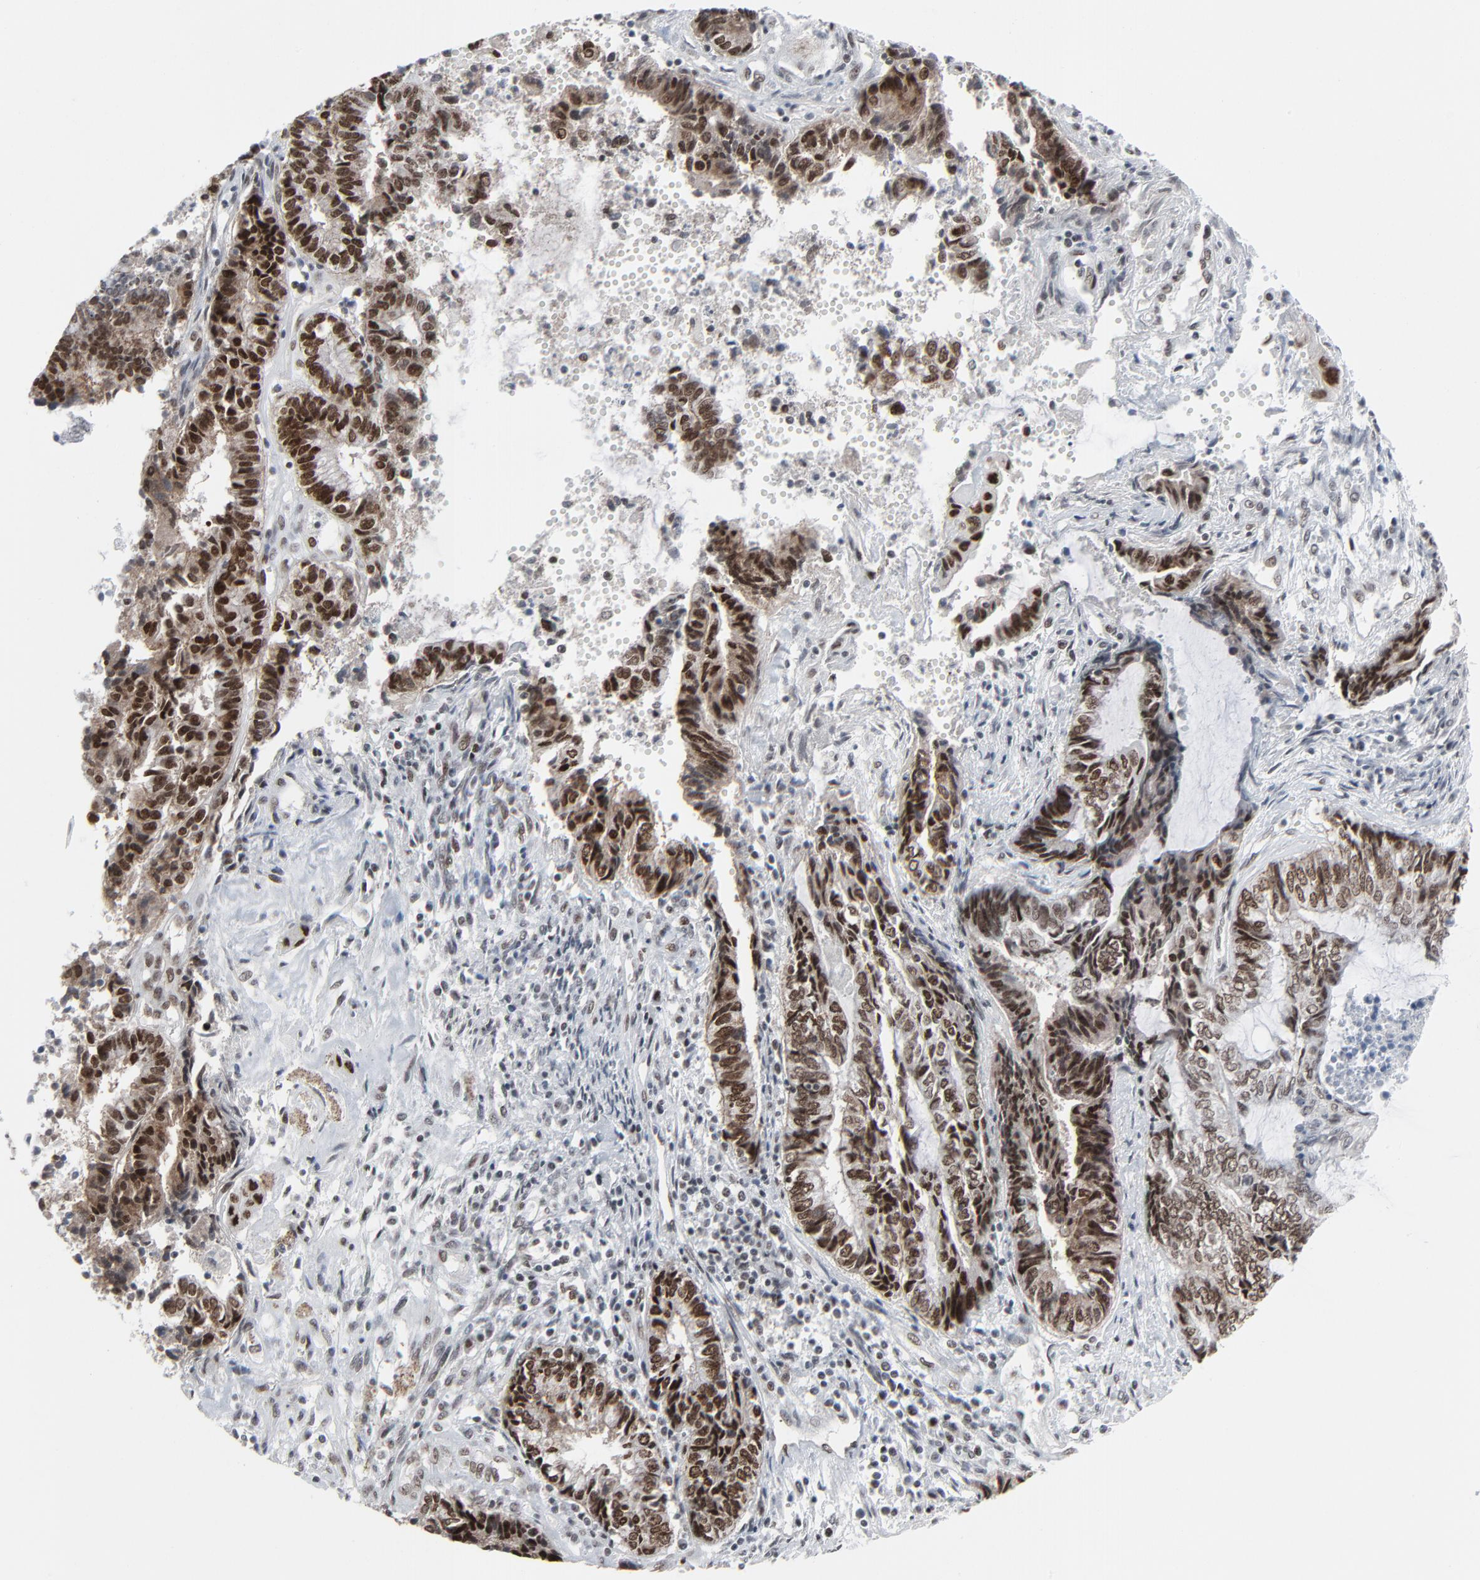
{"staining": {"intensity": "strong", "quantity": ">75%", "location": "nuclear"}, "tissue": "endometrial cancer", "cell_type": "Tumor cells", "image_type": "cancer", "snomed": [{"axis": "morphology", "description": "Adenocarcinoma, NOS"}, {"axis": "topography", "description": "Uterus"}, {"axis": "topography", "description": "Endometrium"}], "caption": "IHC (DAB (3,3'-diaminobenzidine)) staining of human endometrial cancer shows strong nuclear protein positivity in approximately >75% of tumor cells.", "gene": "FBXO28", "patient": {"sex": "female", "age": 70}}